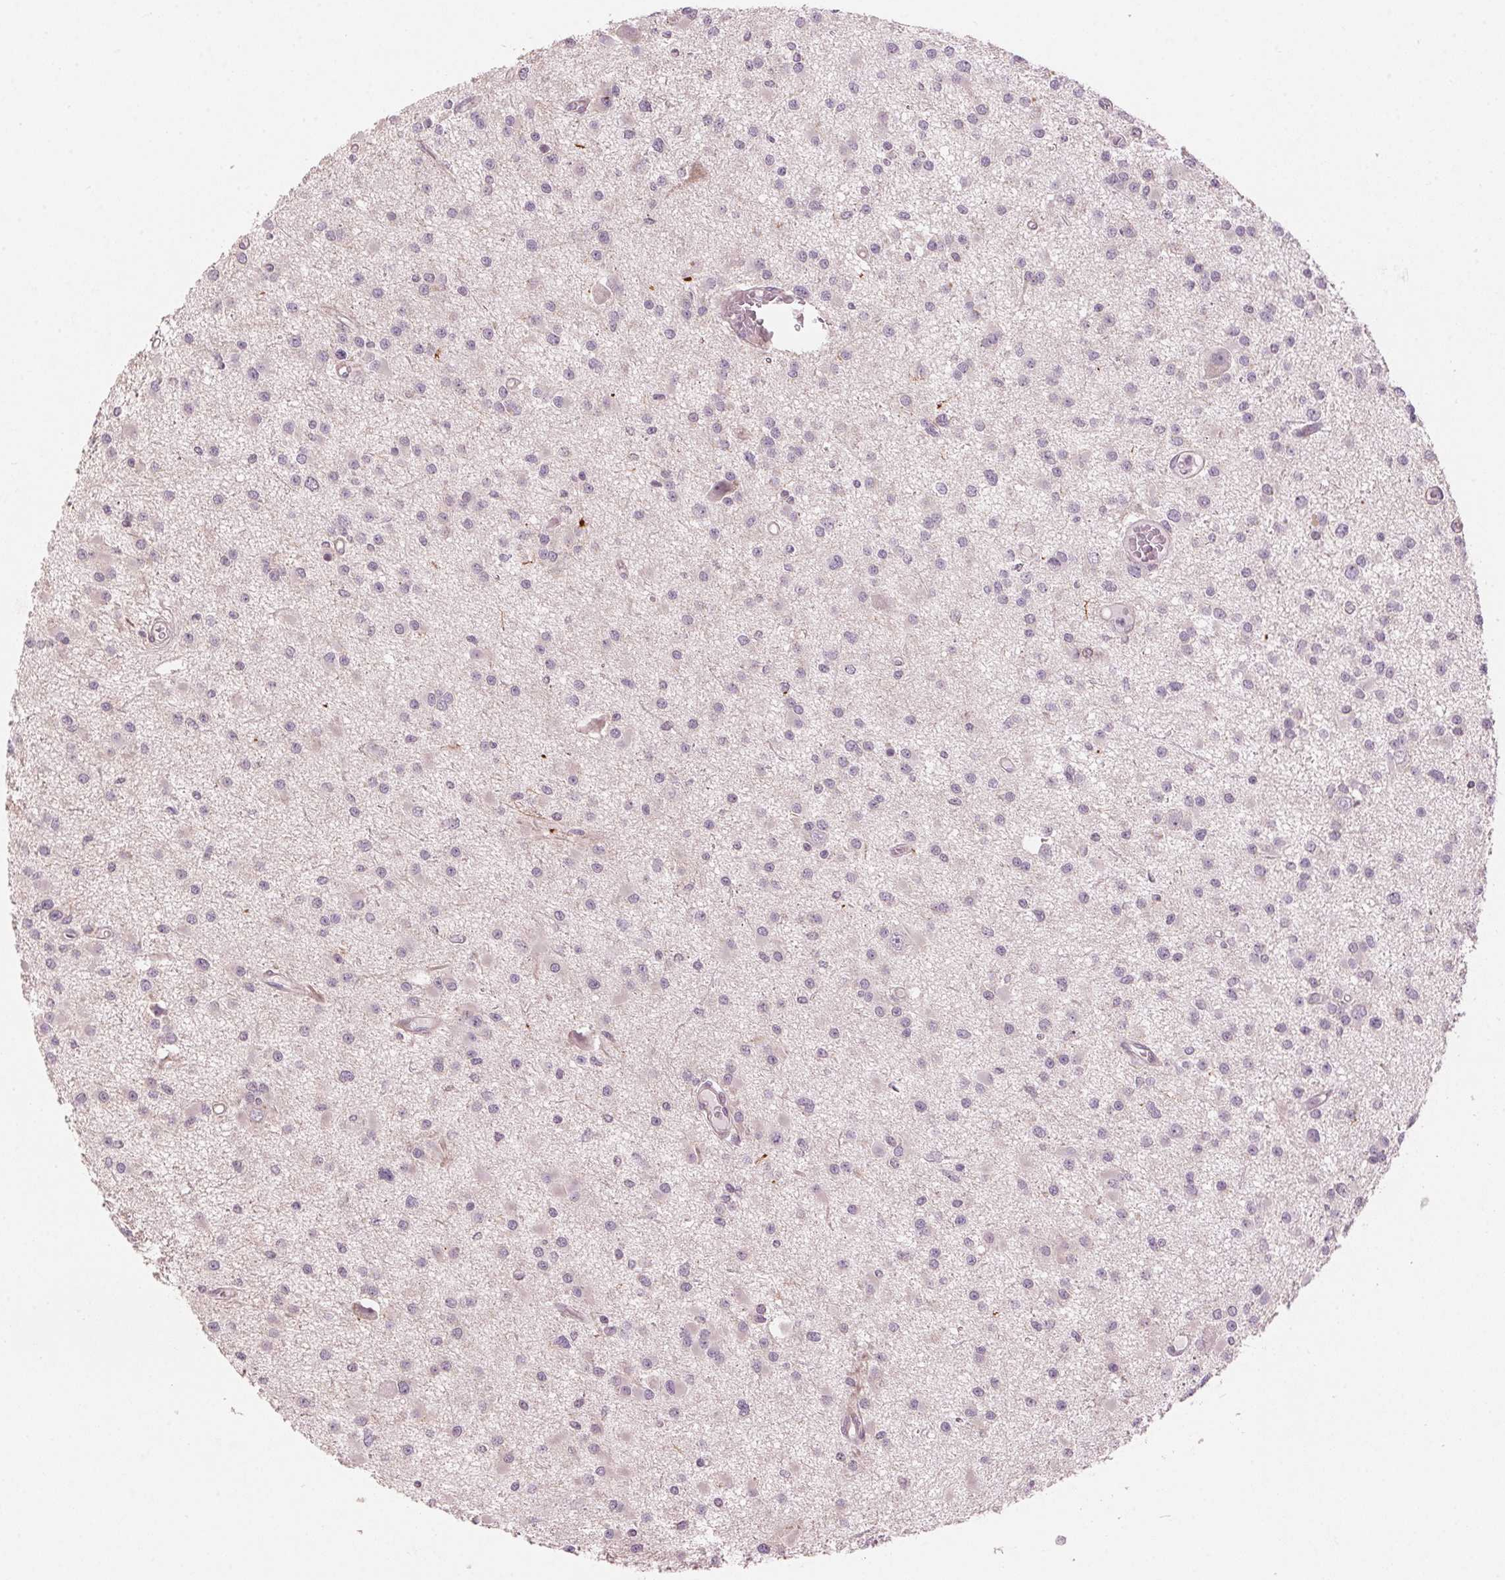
{"staining": {"intensity": "negative", "quantity": "none", "location": "none"}, "tissue": "glioma", "cell_type": "Tumor cells", "image_type": "cancer", "snomed": [{"axis": "morphology", "description": "Glioma, malignant, High grade"}, {"axis": "topography", "description": "Brain"}], "caption": "Immunohistochemical staining of human malignant high-grade glioma shows no significant staining in tumor cells. The staining is performed using DAB (3,3'-diaminobenzidine) brown chromogen with nuclei counter-stained in using hematoxylin.", "gene": "TMED6", "patient": {"sex": "male", "age": 54}}